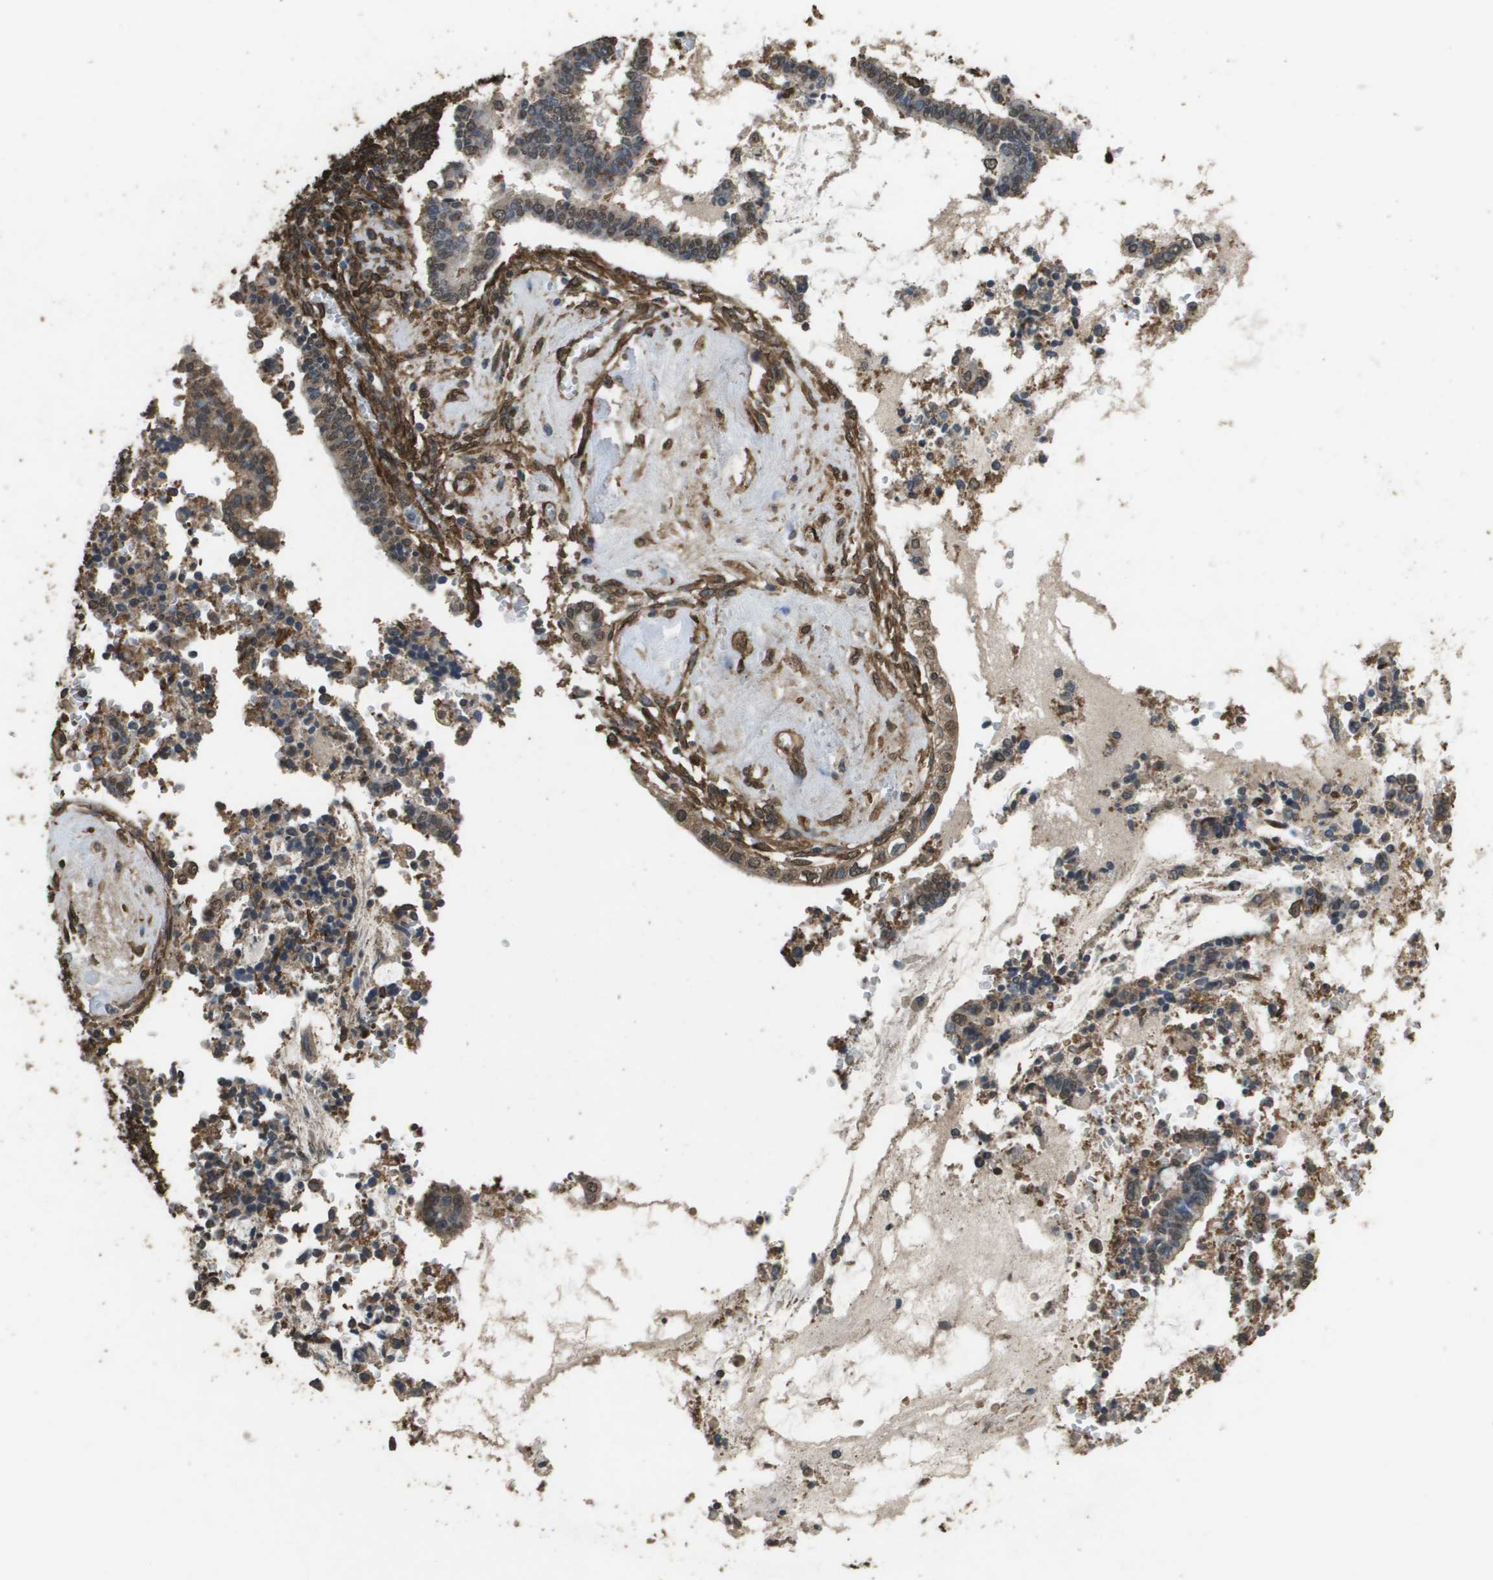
{"staining": {"intensity": "weak", "quantity": ">75%", "location": "cytoplasmic/membranous,nuclear"}, "tissue": "cervical cancer", "cell_type": "Tumor cells", "image_type": "cancer", "snomed": [{"axis": "morphology", "description": "Adenocarcinoma, NOS"}, {"axis": "topography", "description": "Cervix"}], "caption": "Protein staining reveals weak cytoplasmic/membranous and nuclear staining in approximately >75% of tumor cells in adenocarcinoma (cervical). (brown staining indicates protein expression, while blue staining denotes nuclei).", "gene": "AAMP", "patient": {"sex": "female", "age": 44}}